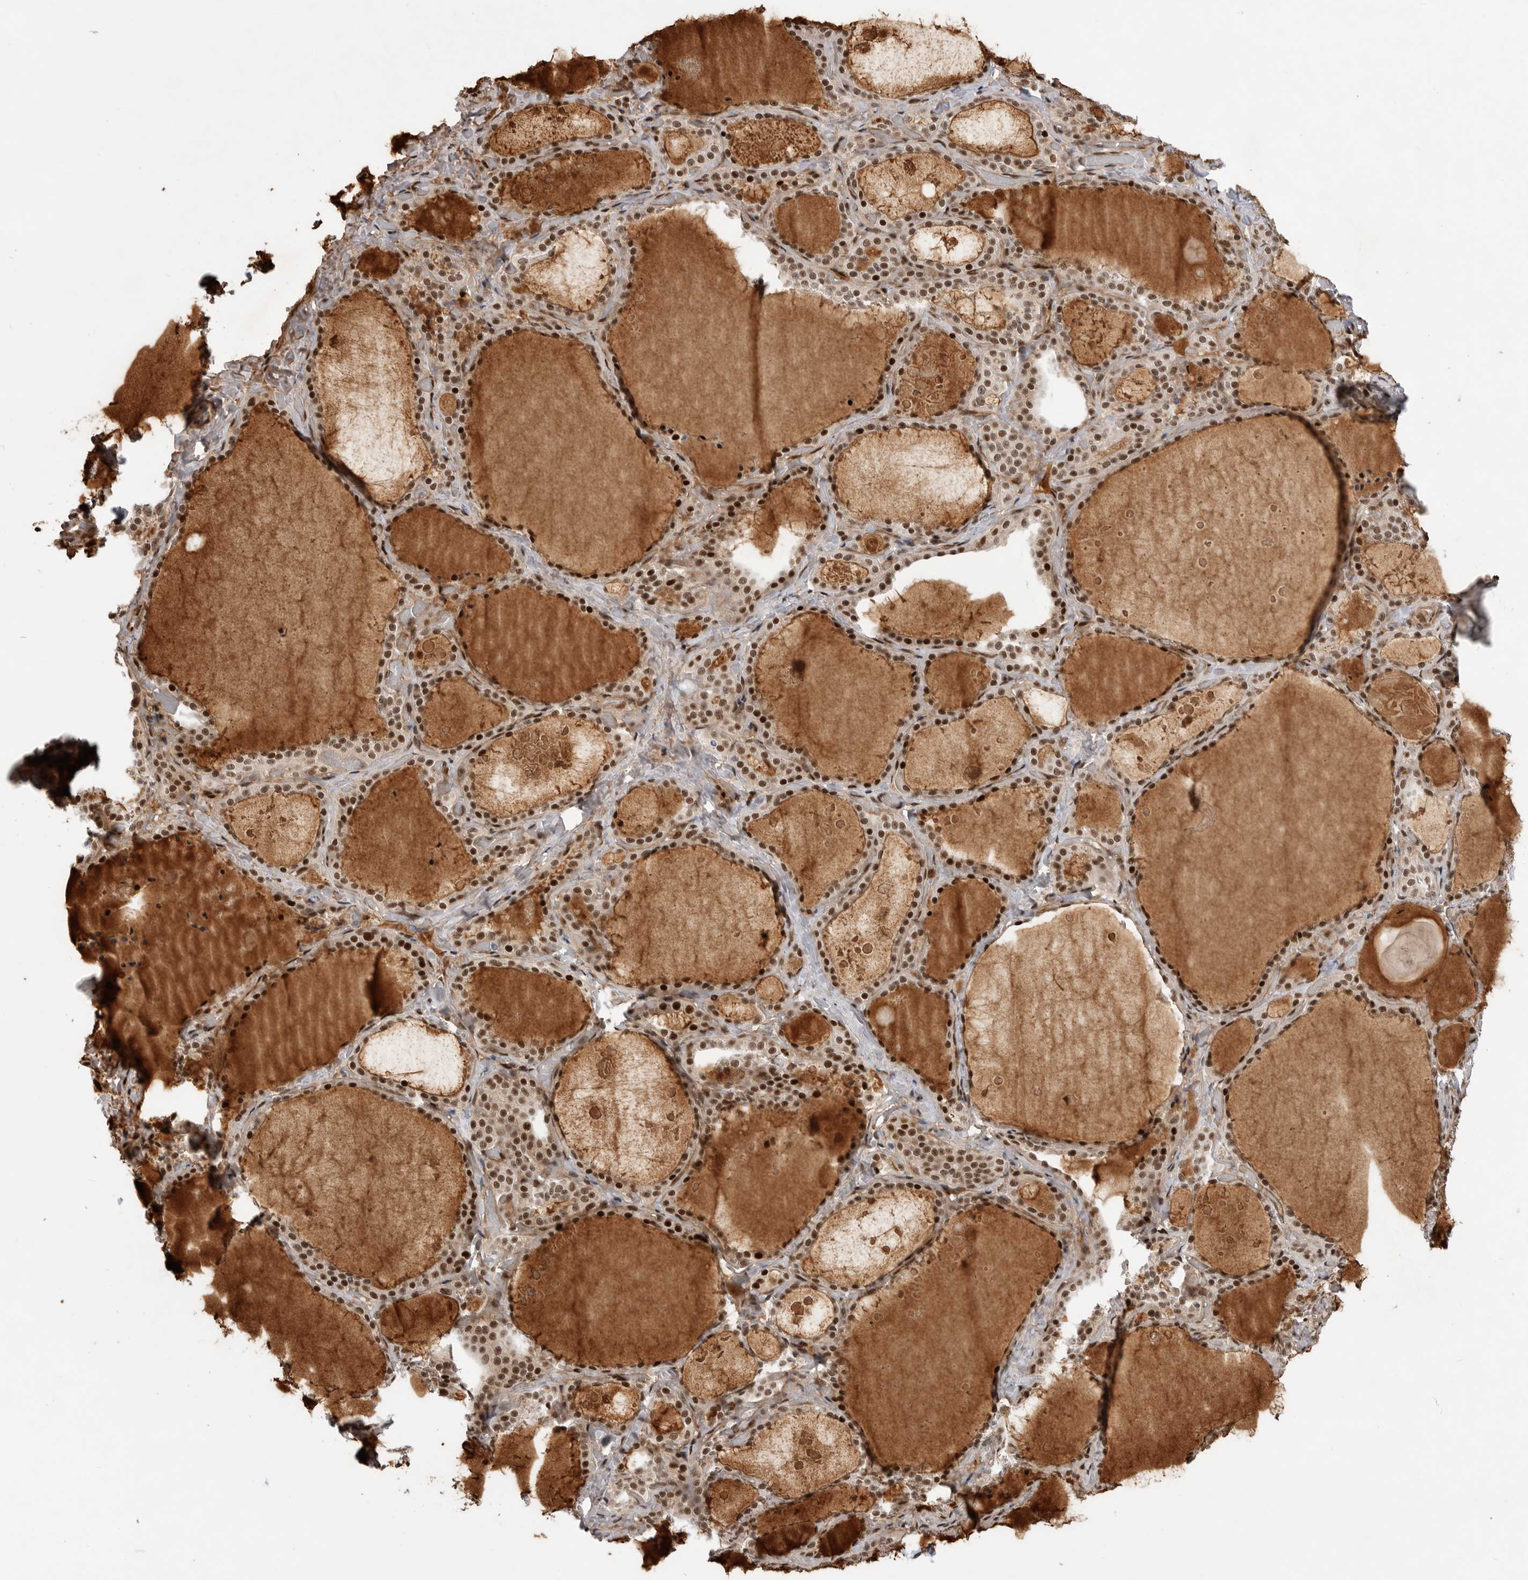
{"staining": {"intensity": "strong", "quantity": ">75%", "location": "nuclear"}, "tissue": "thyroid gland", "cell_type": "Glandular cells", "image_type": "normal", "snomed": [{"axis": "morphology", "description": "Normal tissue, NOS"}, {"axis": "topography", "description": "Thyroid gland"}], "caption": "Protein expression analysis of unremarkable thyroid gland demonstrates strong nuclear expression in about >75% of glandular cells. The protein of interest is shown in brown color, while the nuclei are stained blue.", "gene": "GPATCH2", "patient": {"sex": "female", "age": 44}}